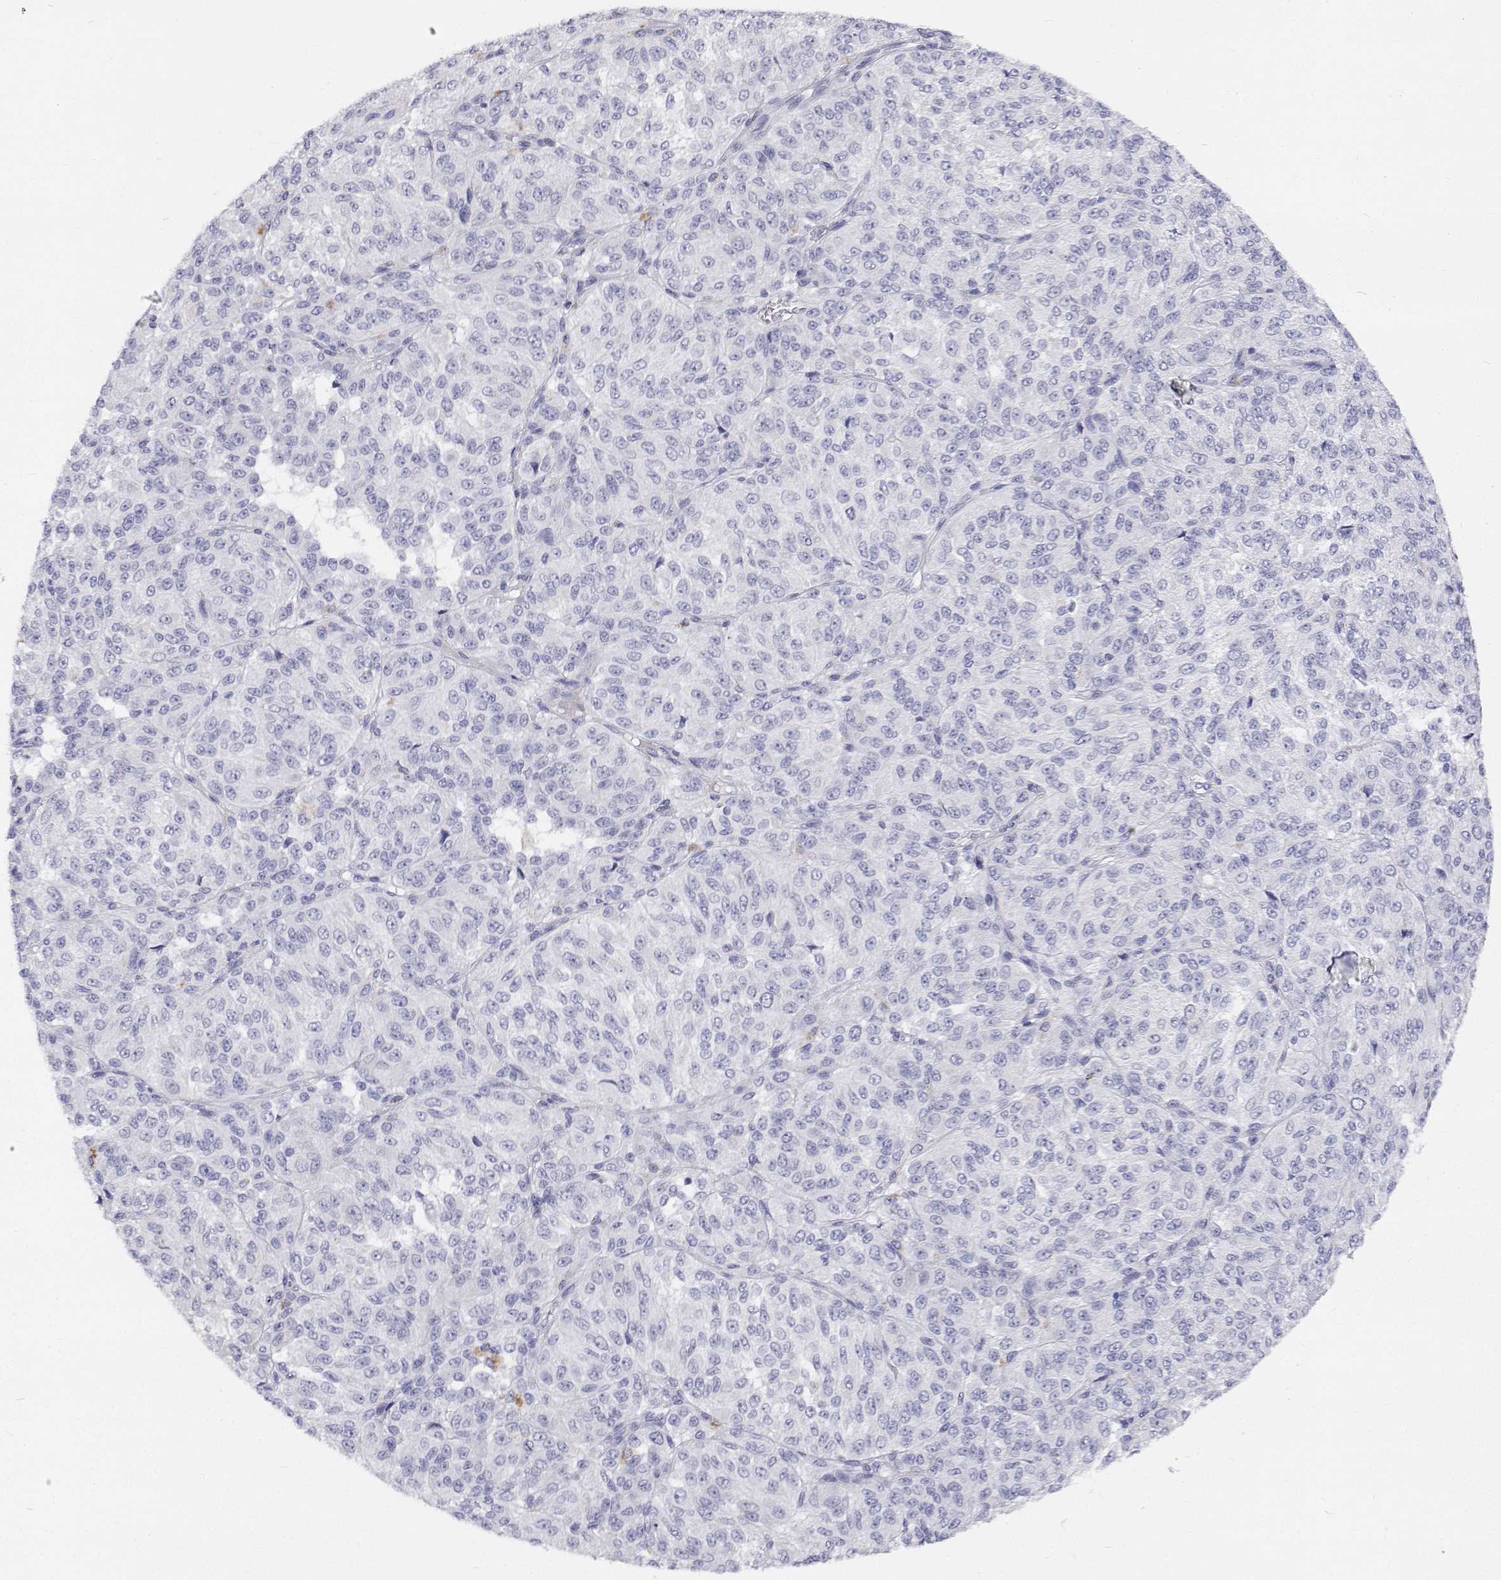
{"staining": {"intensity": "negative", "quantity": "none", "location": "none"}, "tissue": "melanoma", "cell_type": "Tumor cells", "image_type": "cancer", "snomed": [{"axis": "morphology", "description": "Malignant melanoma, Metastatic site"}, {"axis": "topography", "description": "Brain"}], "caption": "Histopathology image shows no significant protein positivity in tumor cells of malignant melanoma (metastatic site).", "gene": "NCR2", "patient": {"sex": "female", "age": 56}}